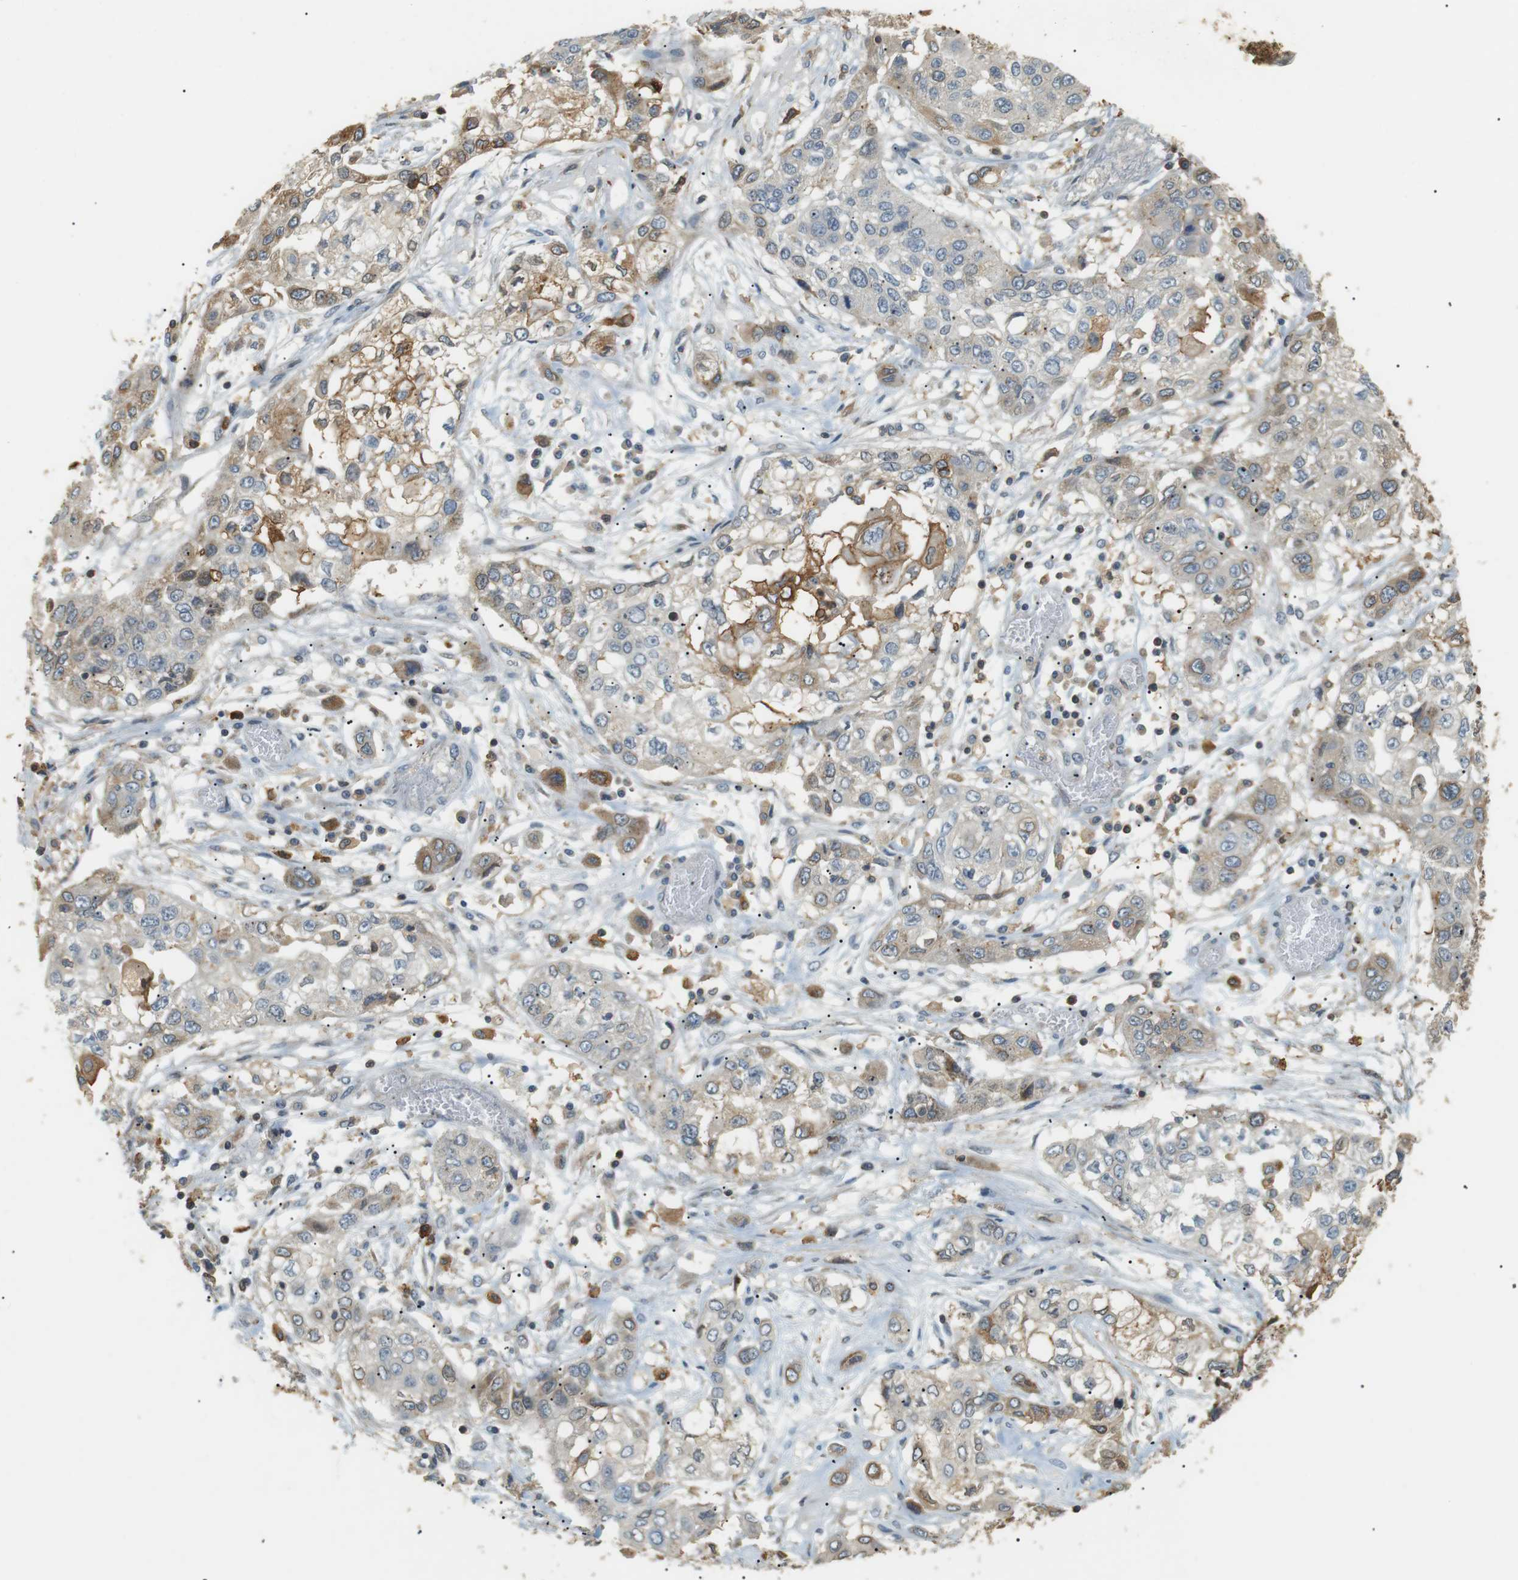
{"staining": {"intensity": "weak", "quantity": "<25%", "location": "cytoplasmic/membranous"}, "tissue": "lung cancer", "cell_type": "Tumor cells", "image_type": "cancer", "snomed": [{"axis": "morphology", "description": "Squamous cell carcinoma, NOS"}, {"axis": "topography", "description": "Lung"}], "caption": "IHC micrograph of human lung squamous cell carcinoma stained for a protein (brown), which shows no expression in tumor cells.", "gene": "P2RY1", "patient": {"sex": "male", "age": 71}}